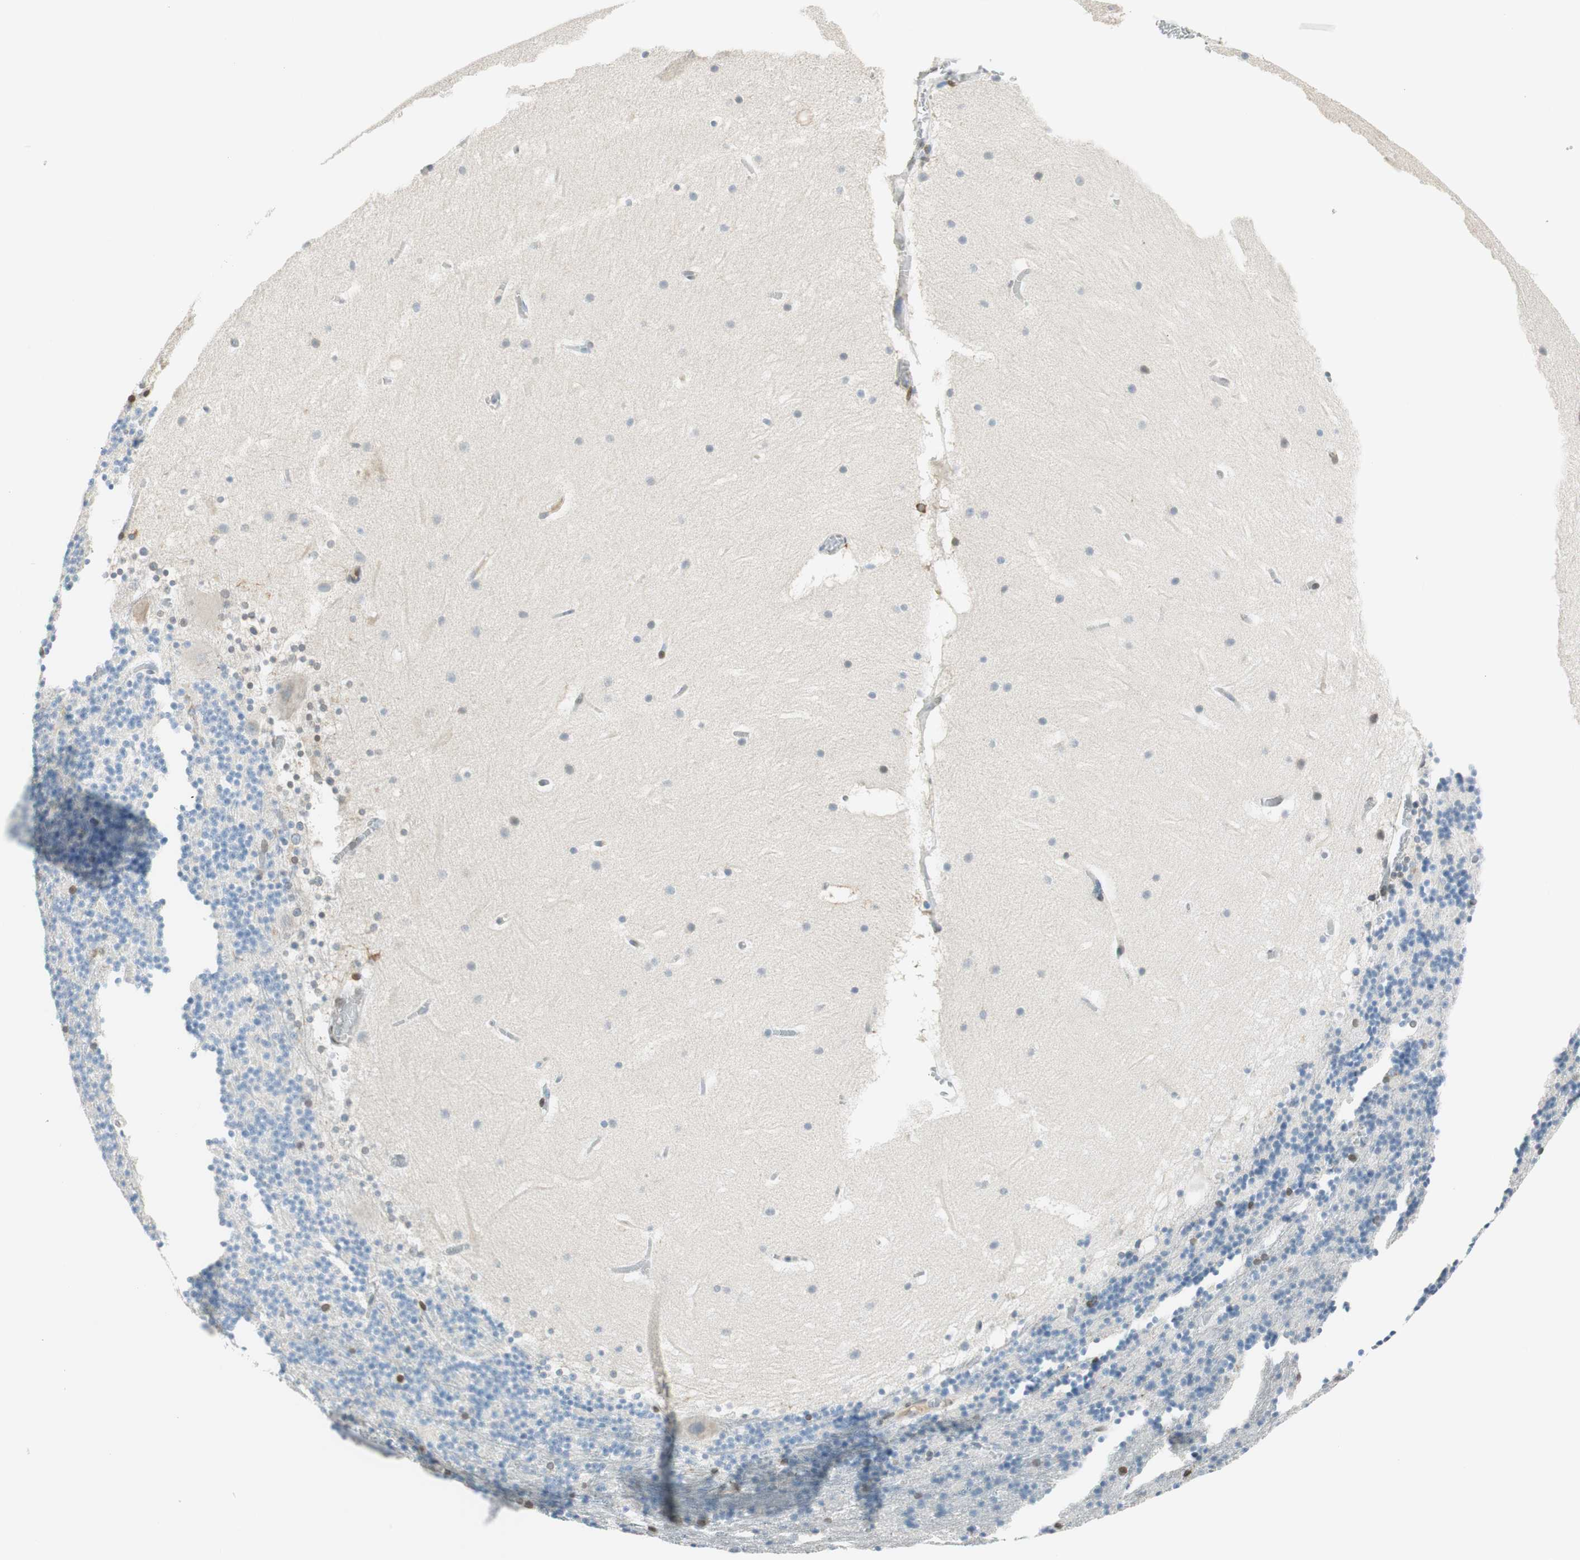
{"staining": {"intensity": "moderate", "quantity": "<25%", "location": "cytoplasmic/membranous"}, "tissue": "cerebellum", "cell_type": "Cells in granular layer", "image_type": "normal", "snomed": [{"axis": "morphology", "description": "Normal tissue, NOS"}, {"axis": "topography", "description": "Cerebellum"}], "caption": "This image displays immunohistochemistry (IHC) staining of unremarkable cerebellum, with low moderate cytoplasmic/membranous staining in about <25% of cells in granular layer.", "gene": "TMEM260", "patient": {"sex": "male", "age": 45}}